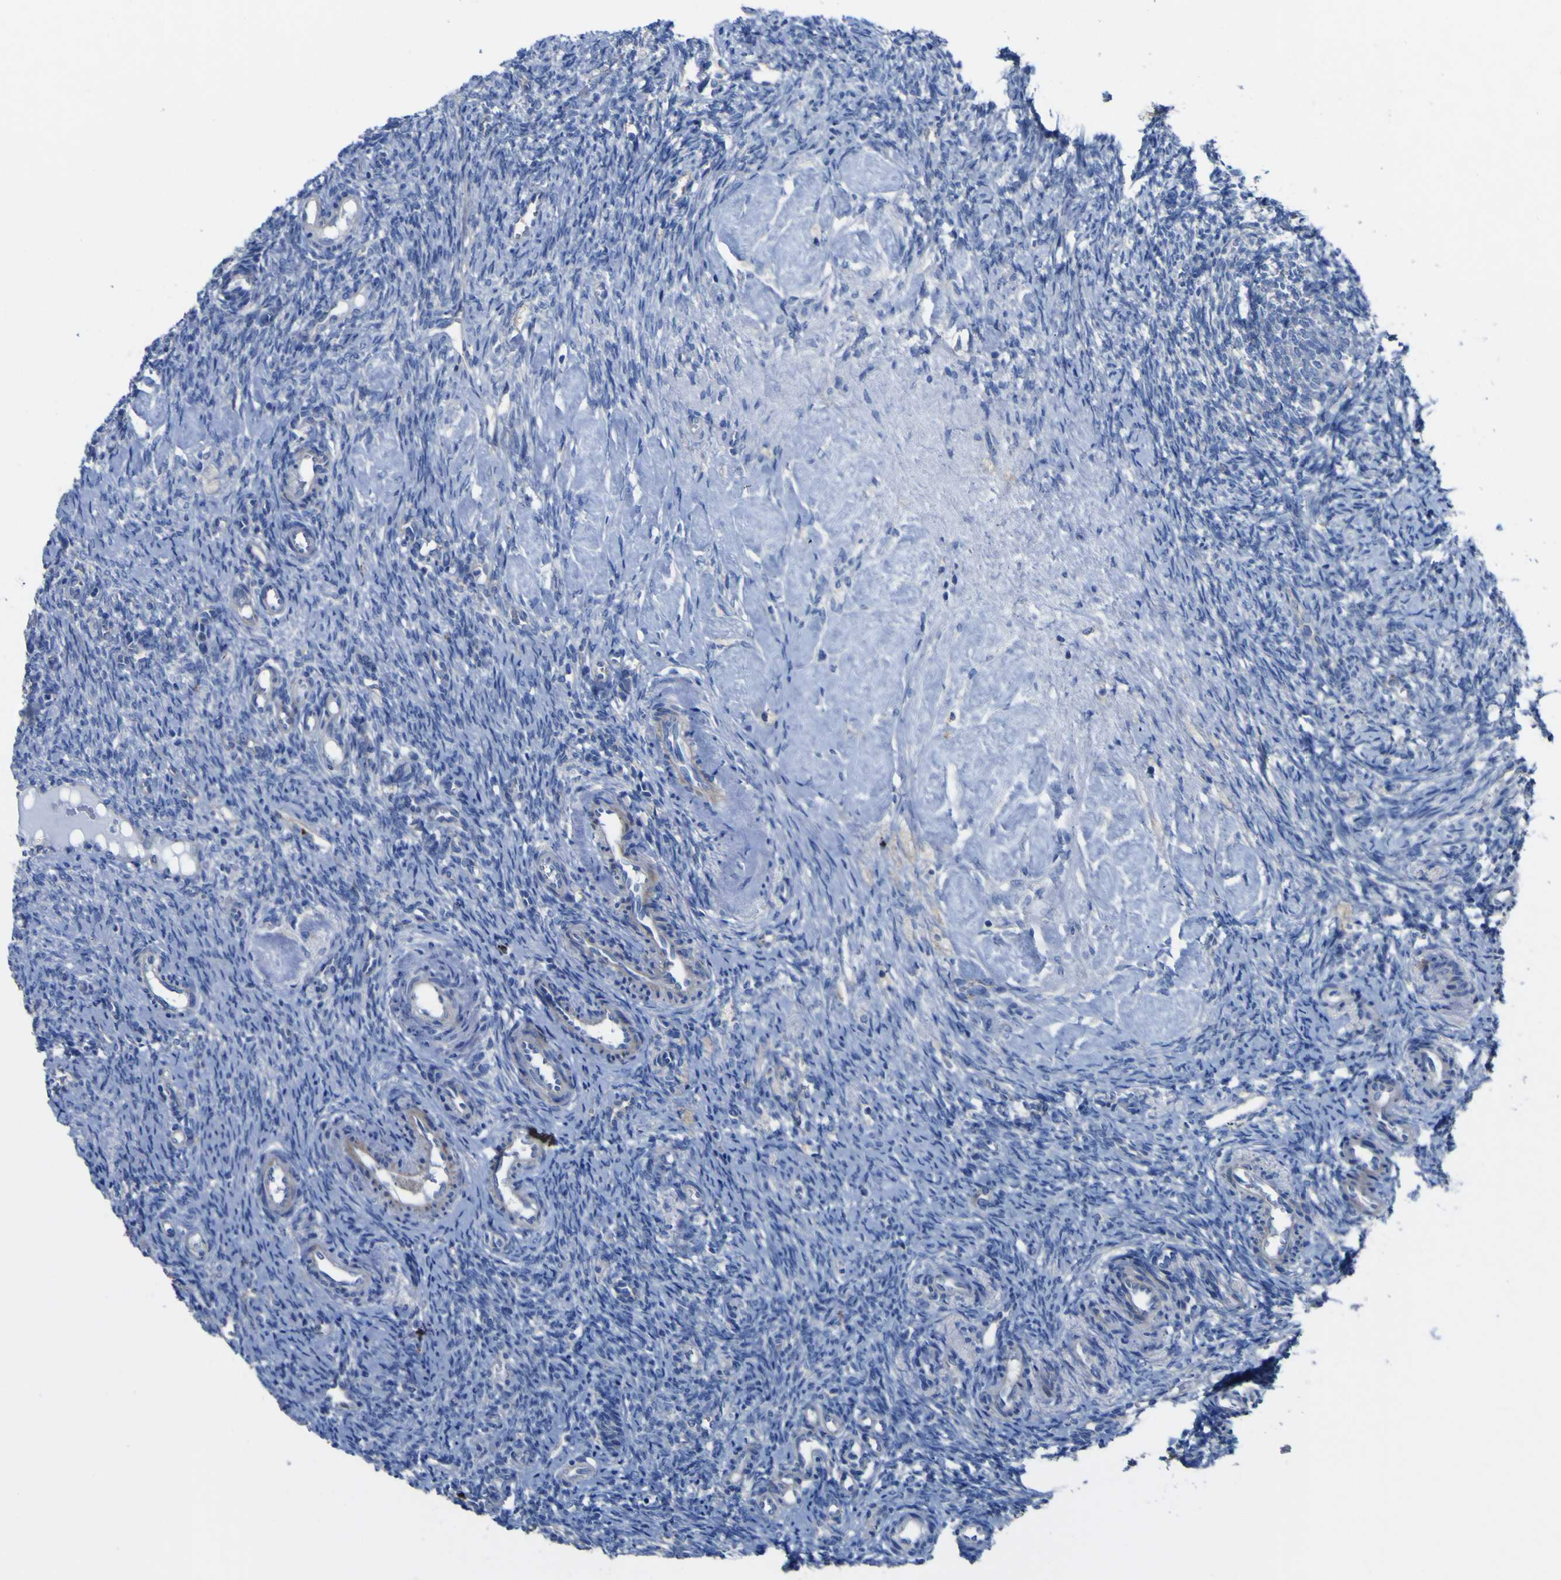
{"staining": {"intensity": "negative", "quantity": "none", "location": "none"}, "tissue": "ovary", "cell_type": "Ovarian stroma cells", "image_type": "normal", "snomed": [{"axis": "morphology", "description": "Normal tissue, NOS"}, {"axis": "topography", "description": "Ovary"}], "caption": "Immunohistochemistry (IHC) image of normal ovary stained for a protein (brown), which displays no positivity in ovarian stroma cells.", "gene": "AGO4", "patient": {"sex": "female", "age": 41}}